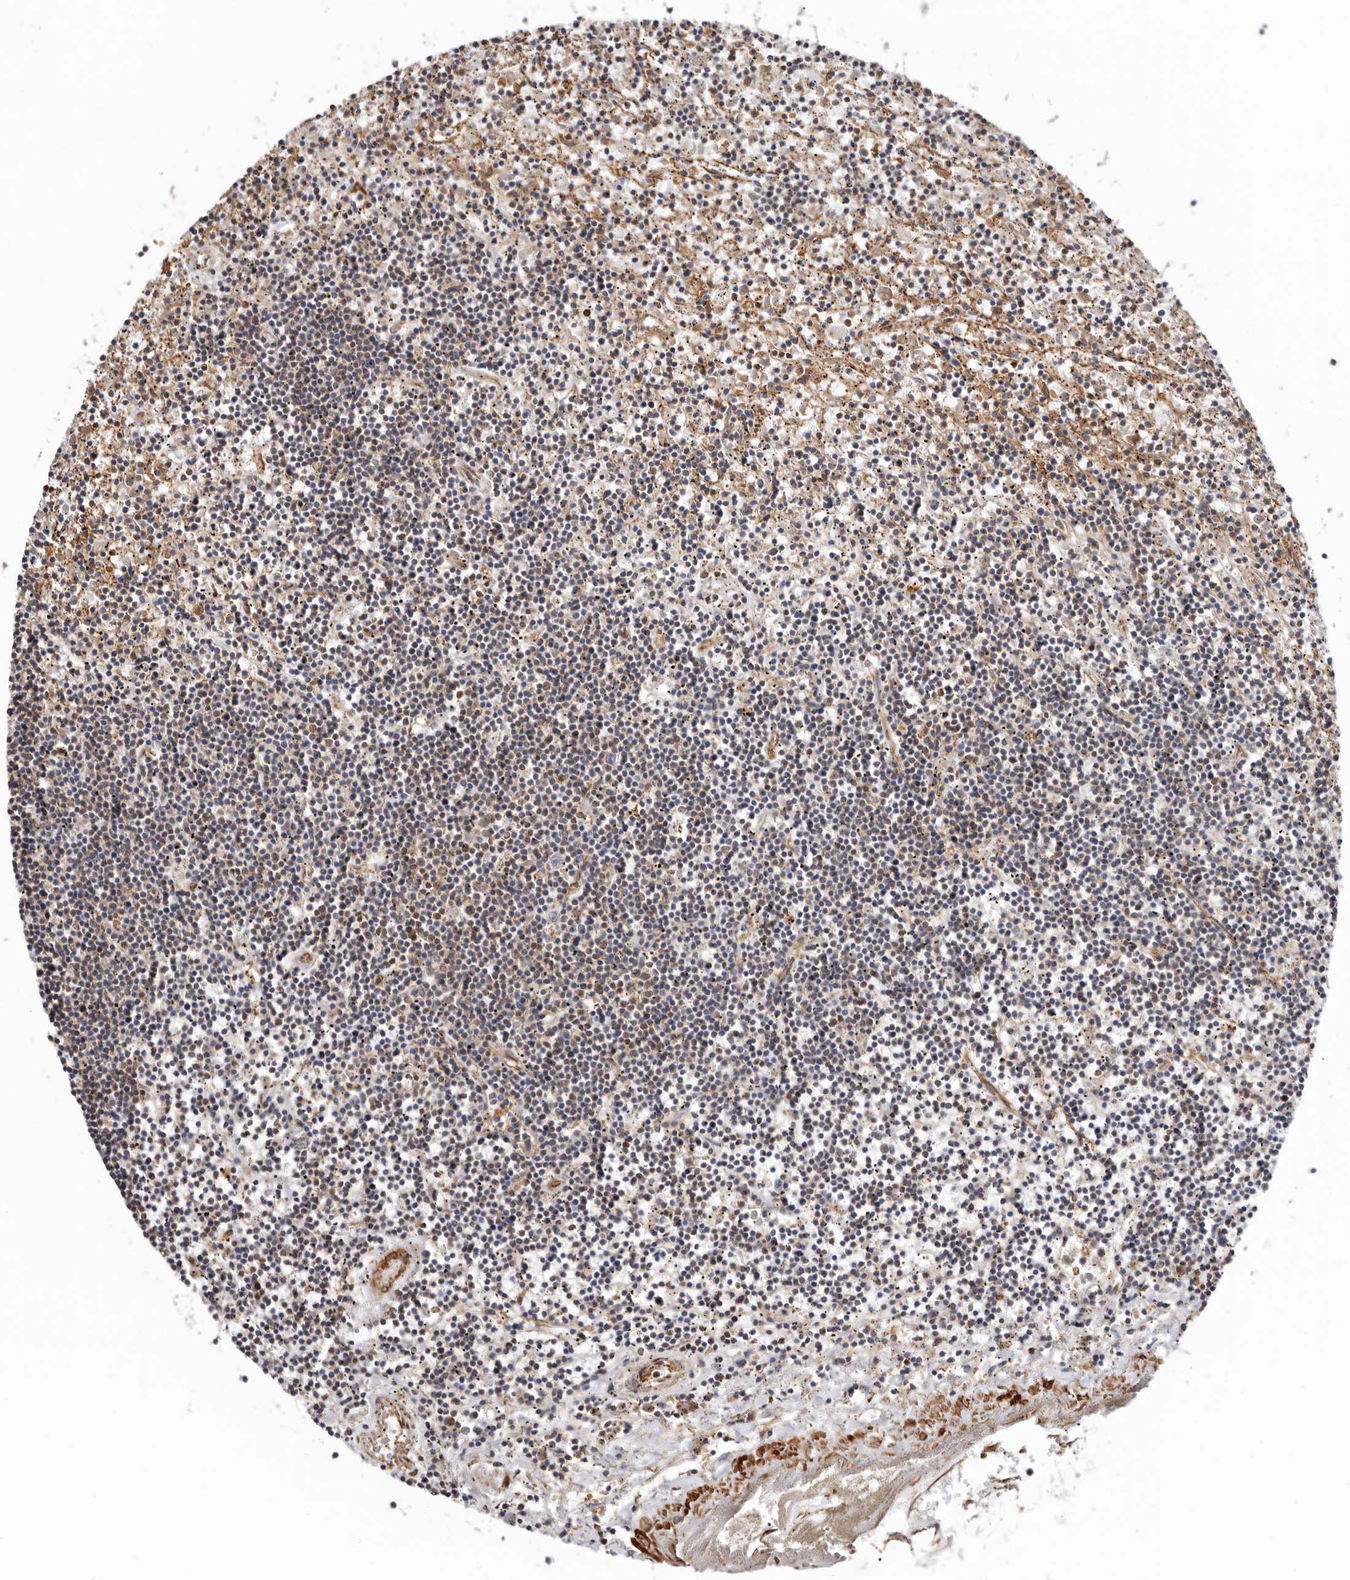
{"staining": {"intensity": "weak", "quantity": "<25%", "location": "cytoplasmic/membranous"}, "tissue": "lymphoma", "cell_type": "Tumor cells", "image_type": "cancer", "snomed": [{"axis": "morphology", "description": "Malignant lymphoma, non-Hodgkin's type, Low grade"}, {"axis": "topography", "description": "Spleen"}], "caption": "High power microscopy micrograph of an immunohistochemistry micrograph of lymphoma, revealing no significant expression in tumor cells.", "gene": "TMC7", "patient": {"sex": "male", "age": 76}}